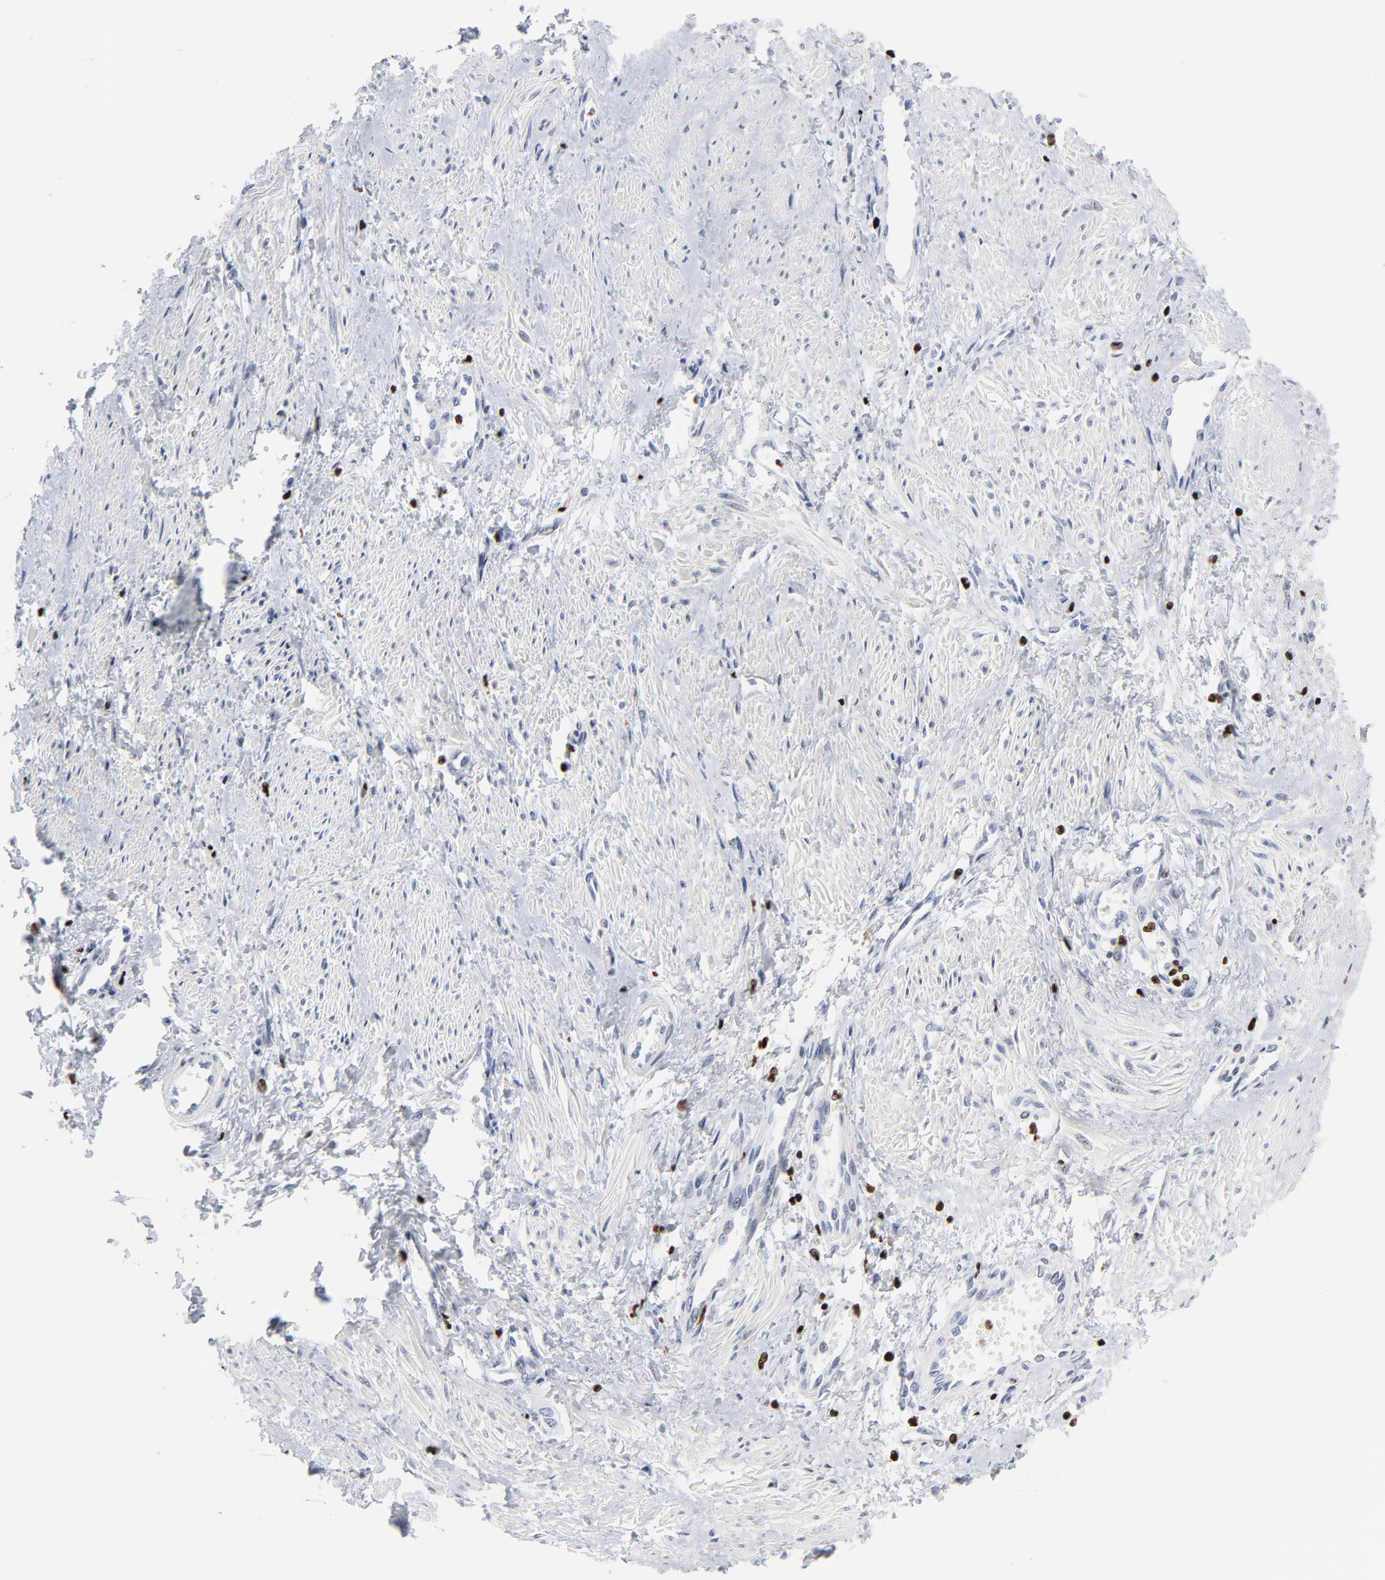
{"staining": {"intensity": "negative", "quantity": "none", "location": "none"}, "tissue": "smooth muscle", "cell_type": "Smooth muscle cells", "image_type": "normal", "snomed": [{"axis": "morphology", "description": "Normal tissue, NOS"}, {"axis": "topography", "description": "Smooth muscle"}, {"axis": "topography", "description": "Uterus"}], "caption": "The micrograph displays no staining of smooth muscle cells in normal smooth muscle. The staining is performed using DAB brown chromogen with nuclei counter-stained in using hematoxylin.", "gene": "SMARCC2", "patient": {"sex": "female", "age": 39}}